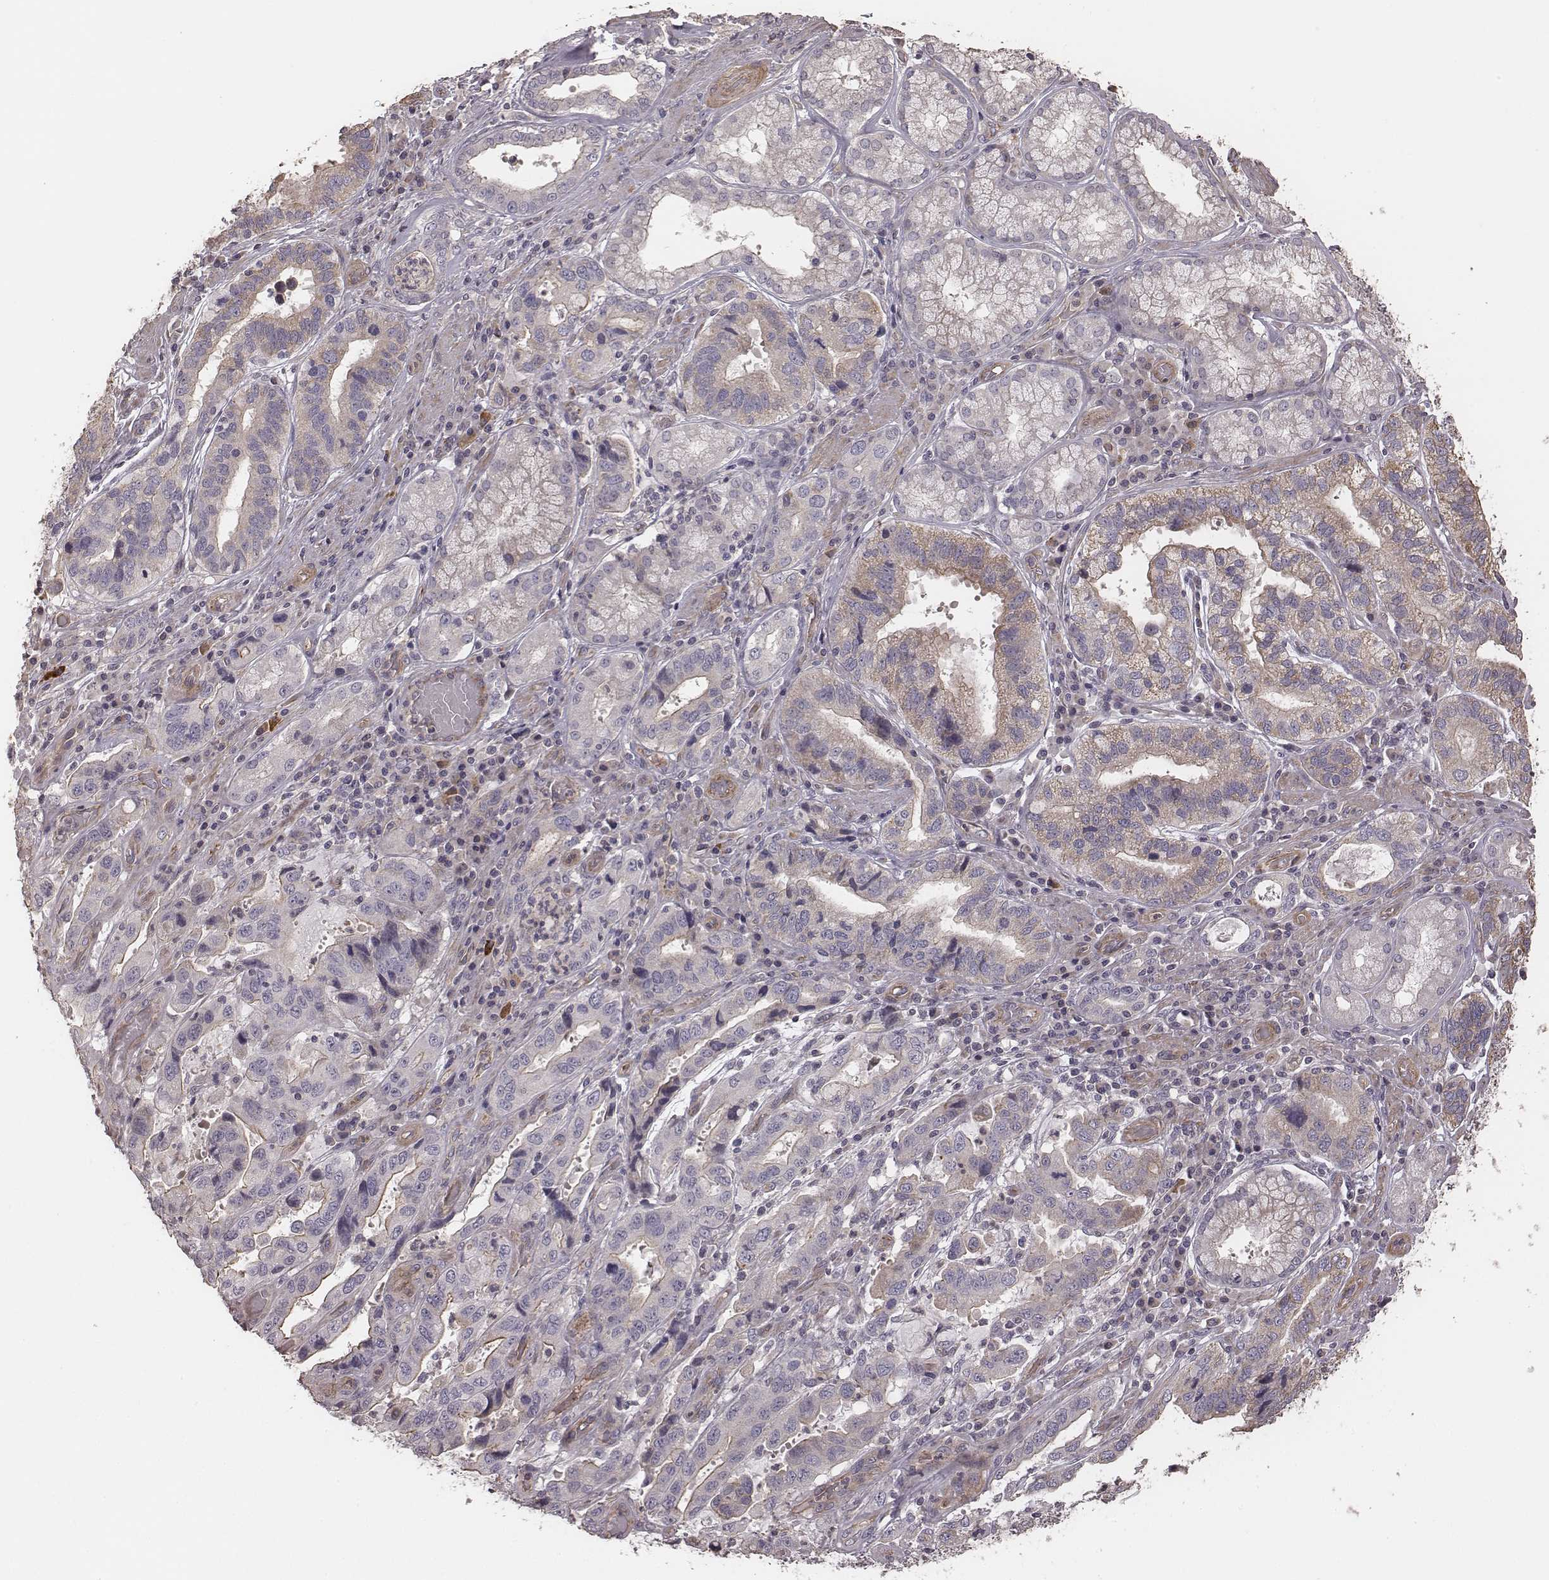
{"staining": {"intensity": "weak", "quantity": "25%-75%", "location": "cytoplasmic/membranous"}, "tissue": "stomach cancer", "cell_type": "Tumor cells", "image_type": "cancer", "snomed": [{"axis": "morphology", "description": "Adenocarcinoma, NOS"}, {"axis": "topography", "description": "Stomach, lower"}], "caption": "IHC staining of stomach cancer (adenocarcinoma), which shows low levels of weak cytoplasmic/membranous positivity in about 25%-75% of tumor cells indicating weak cytoplasmic/membranous protein expression. The staining was performed using DAB (brown) for protein detection and nuclei were counterstained in hematoxylin (blue).", "gene": "OTOGL", "patient": {"sex": "female", "age": 76}}